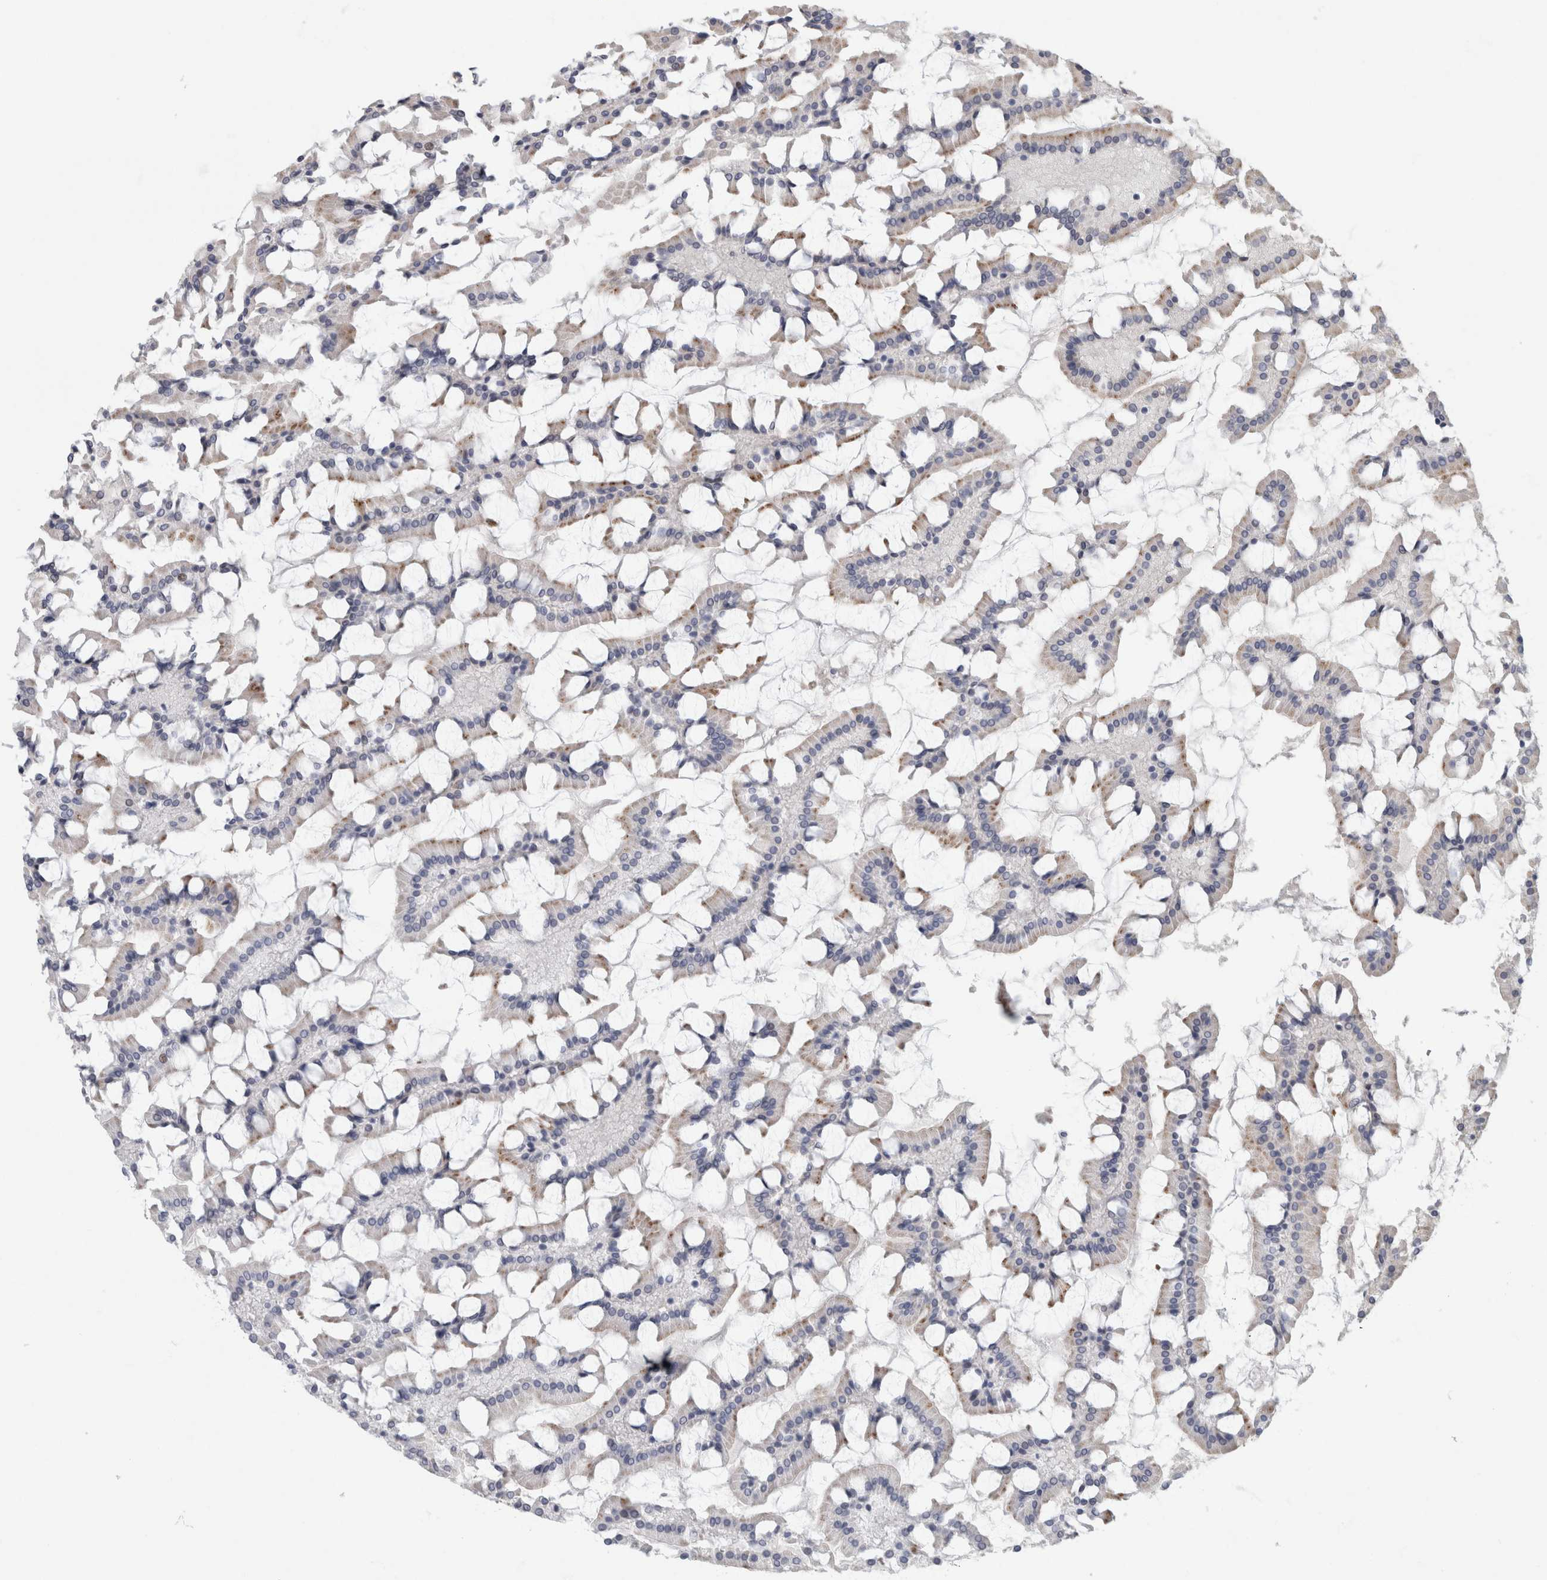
{"staining": {"intensity": "strong", "quantity": "<25%", "location": "cytoplasmic/membranous,nuclear"}, "tissue": "small intestine", "cell_type": "Glandular cells", "image_type": "normal", "snomed": [{"axis": "morphology", "description": "Normal tissue, NOS"}, {"axis": "topography", "description": "Small intestine"}], "caption": "About <25% of glandular cells in benign small intestine demonstrate strong cytoplasmic/membranous,nuclear protein staining as visualized by brown immunohistochemical staining.", "gene": "RBM48", "patient": {"sex": "male", "age": 41}}